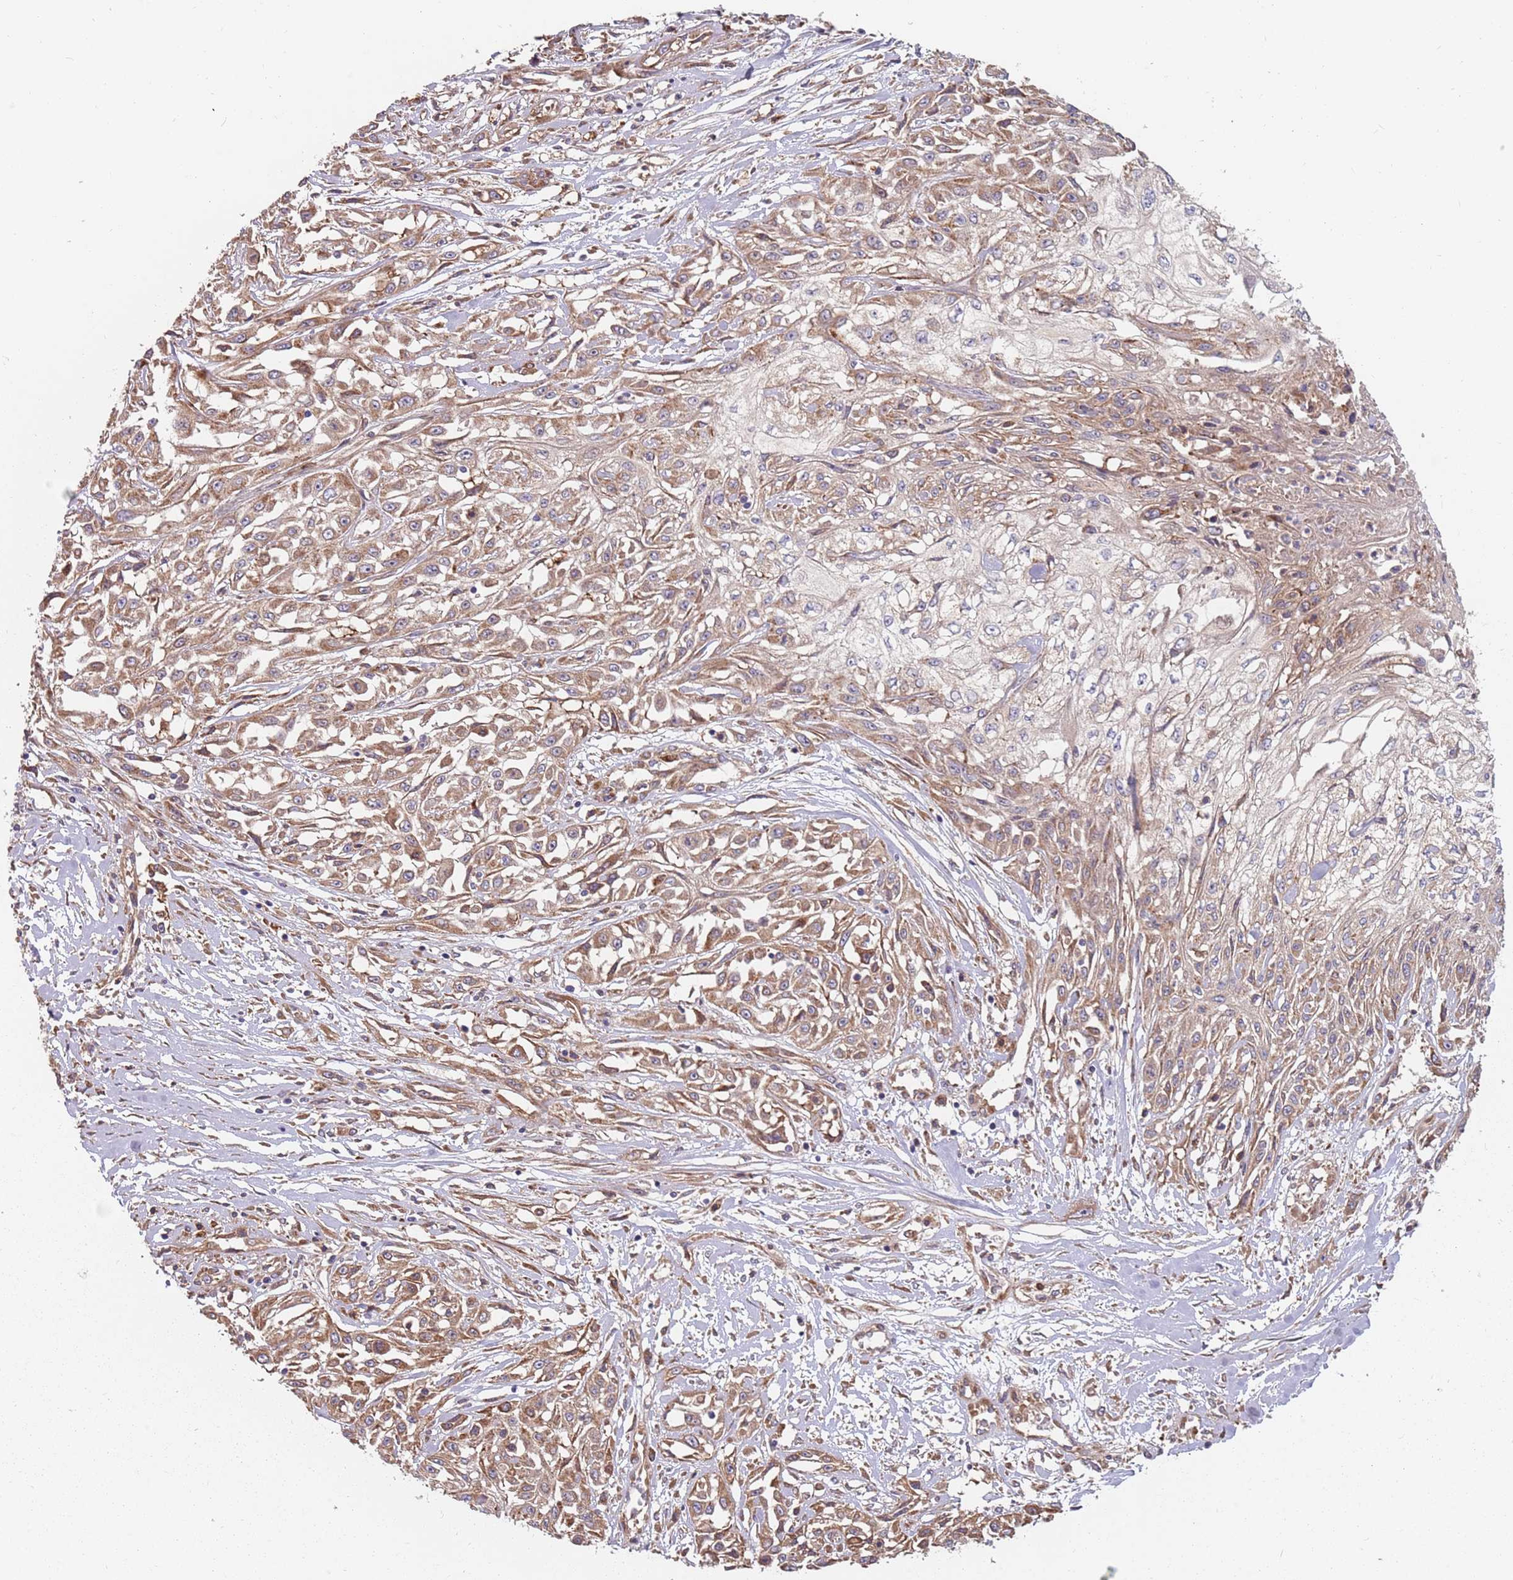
{"staining": {"intensity": "moderate", "quantity": ">75%", "location": "cytoplasmic/membranous"}, "tissue": "skin cancer", "cell_type": "Tumor cells", "image_type": "cancer", "snomed": [{"axis": "morphology", "description": "Squamous cell carcinoma, NOS"}, {"axis": "morphology", "description": "Squamous cell carcinoma, metastatic, NOS"}, {"axis": "topography", "description": "Skin"}, {"axis": "topography", "description": "Lymph node"}], "caption": "Skin cancer (metastatic squamous cell carcinoma) was stained to show a protein in brown. There is medium levels of moderate cytoplasmic/membranous positivity in approximately >75% of tumor cells.", "gene": "SPDL1", "patient": {"sex": "male", "age": 75}}